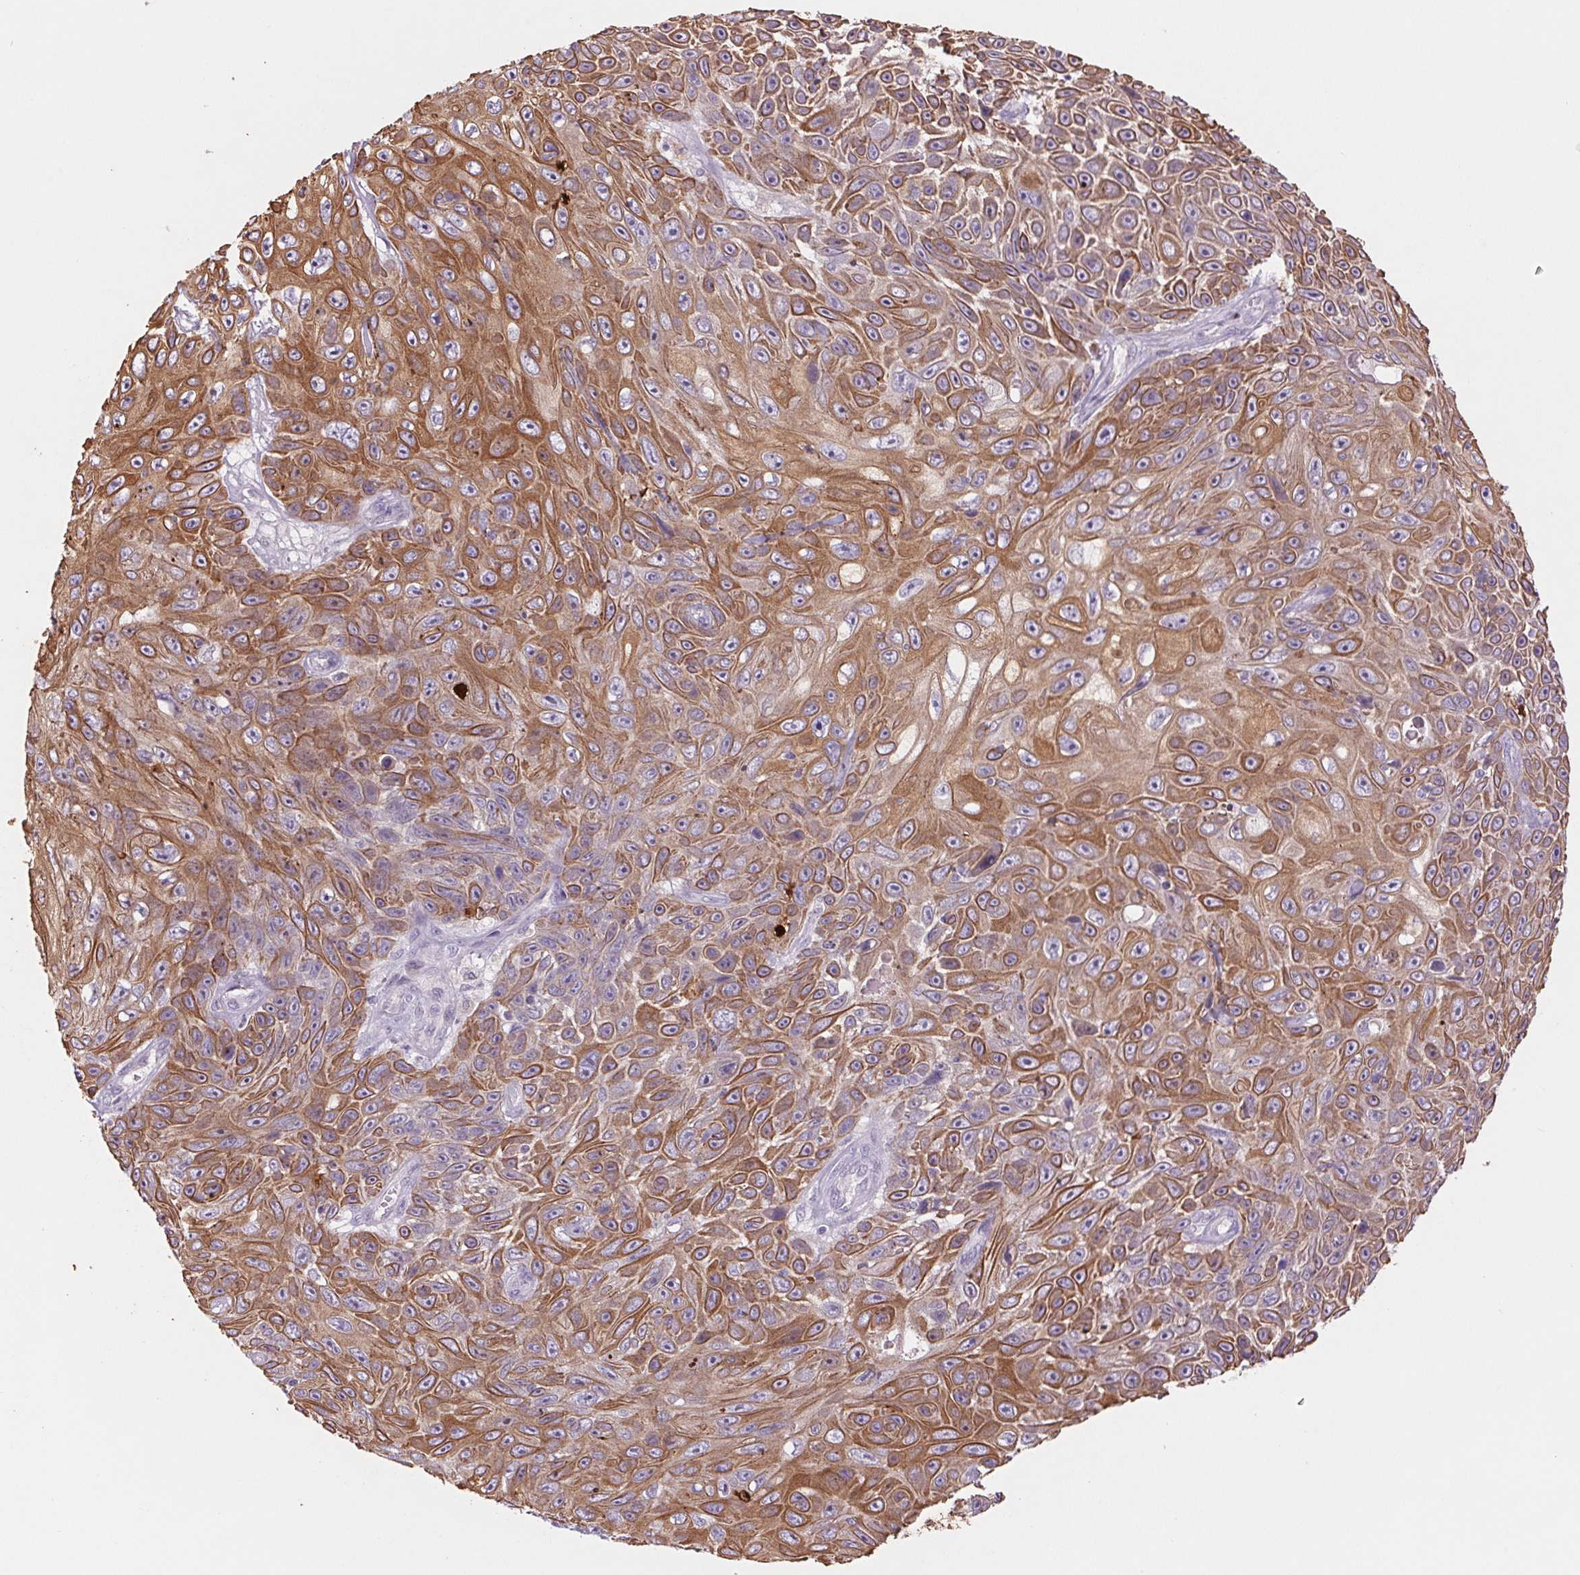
{"staining": {"intensity": "moderate", "quantity": ">75%", "location": "cytoplasmic/membranous"}, "tissue": "skin cancer", "cell_type": "Tumor cells", "image_type": "cancer", "snomed": [{"axis": "morphology", "description": "Squamous cell carcinoma, NOS"}, {"axis": "topography", "description": "Skin"}], "caption": "This image exhibits skin cancer (squamous cell carcinoma) stained with immunohistochemistry (IHC) to label a protein in brown. The cytoplasmic/membranous of tumor cells show moderate positivity for the protein. Nuclei are counter-stained blue.", "gene": "KRT1", "patient": {"sex": "male", "age": 82}}